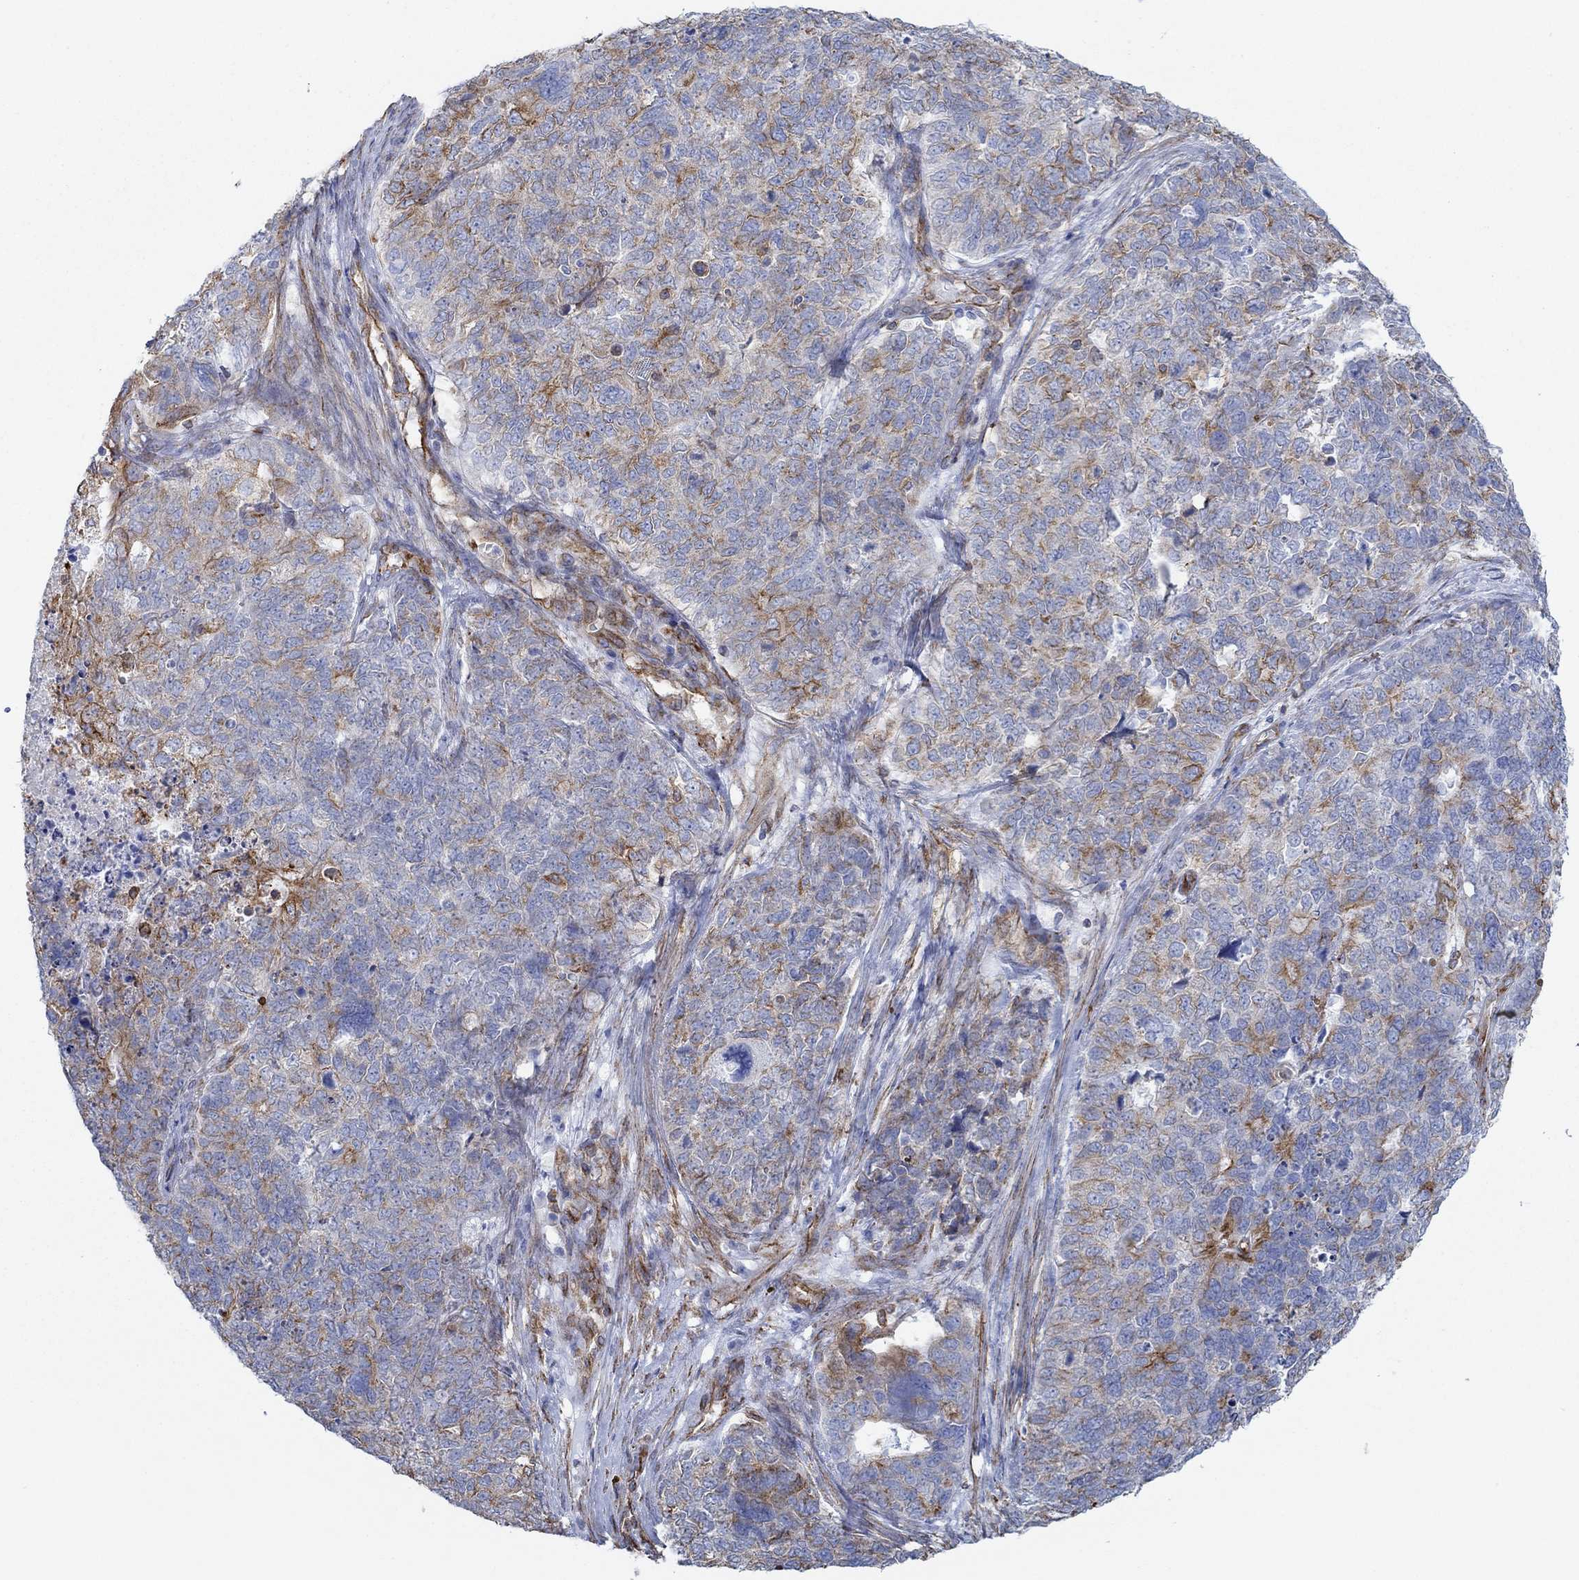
{"staining": {"intensity": "moderate", "quantity": "<25%", "location": "cytoplasmic/membranous"}, "tissue": "cervical cancer", "cell_type": "Tumor cells", "image_type": "cancer", "snomed": [{"axis": "morphology", "description": "Squamous cell carcinoma, NOS"}, {"axis": "topography", "description": "Cervix"}], "caption": "This histopathology image demonstrates immunohistochemistry staining of human squamous cell carcinoma (cervical), with low moderate cytoplasmic/membranous staining in about <25% of tumor cells.", "gene": "STC2", "patient": {"sex": "female", "age": 63}}